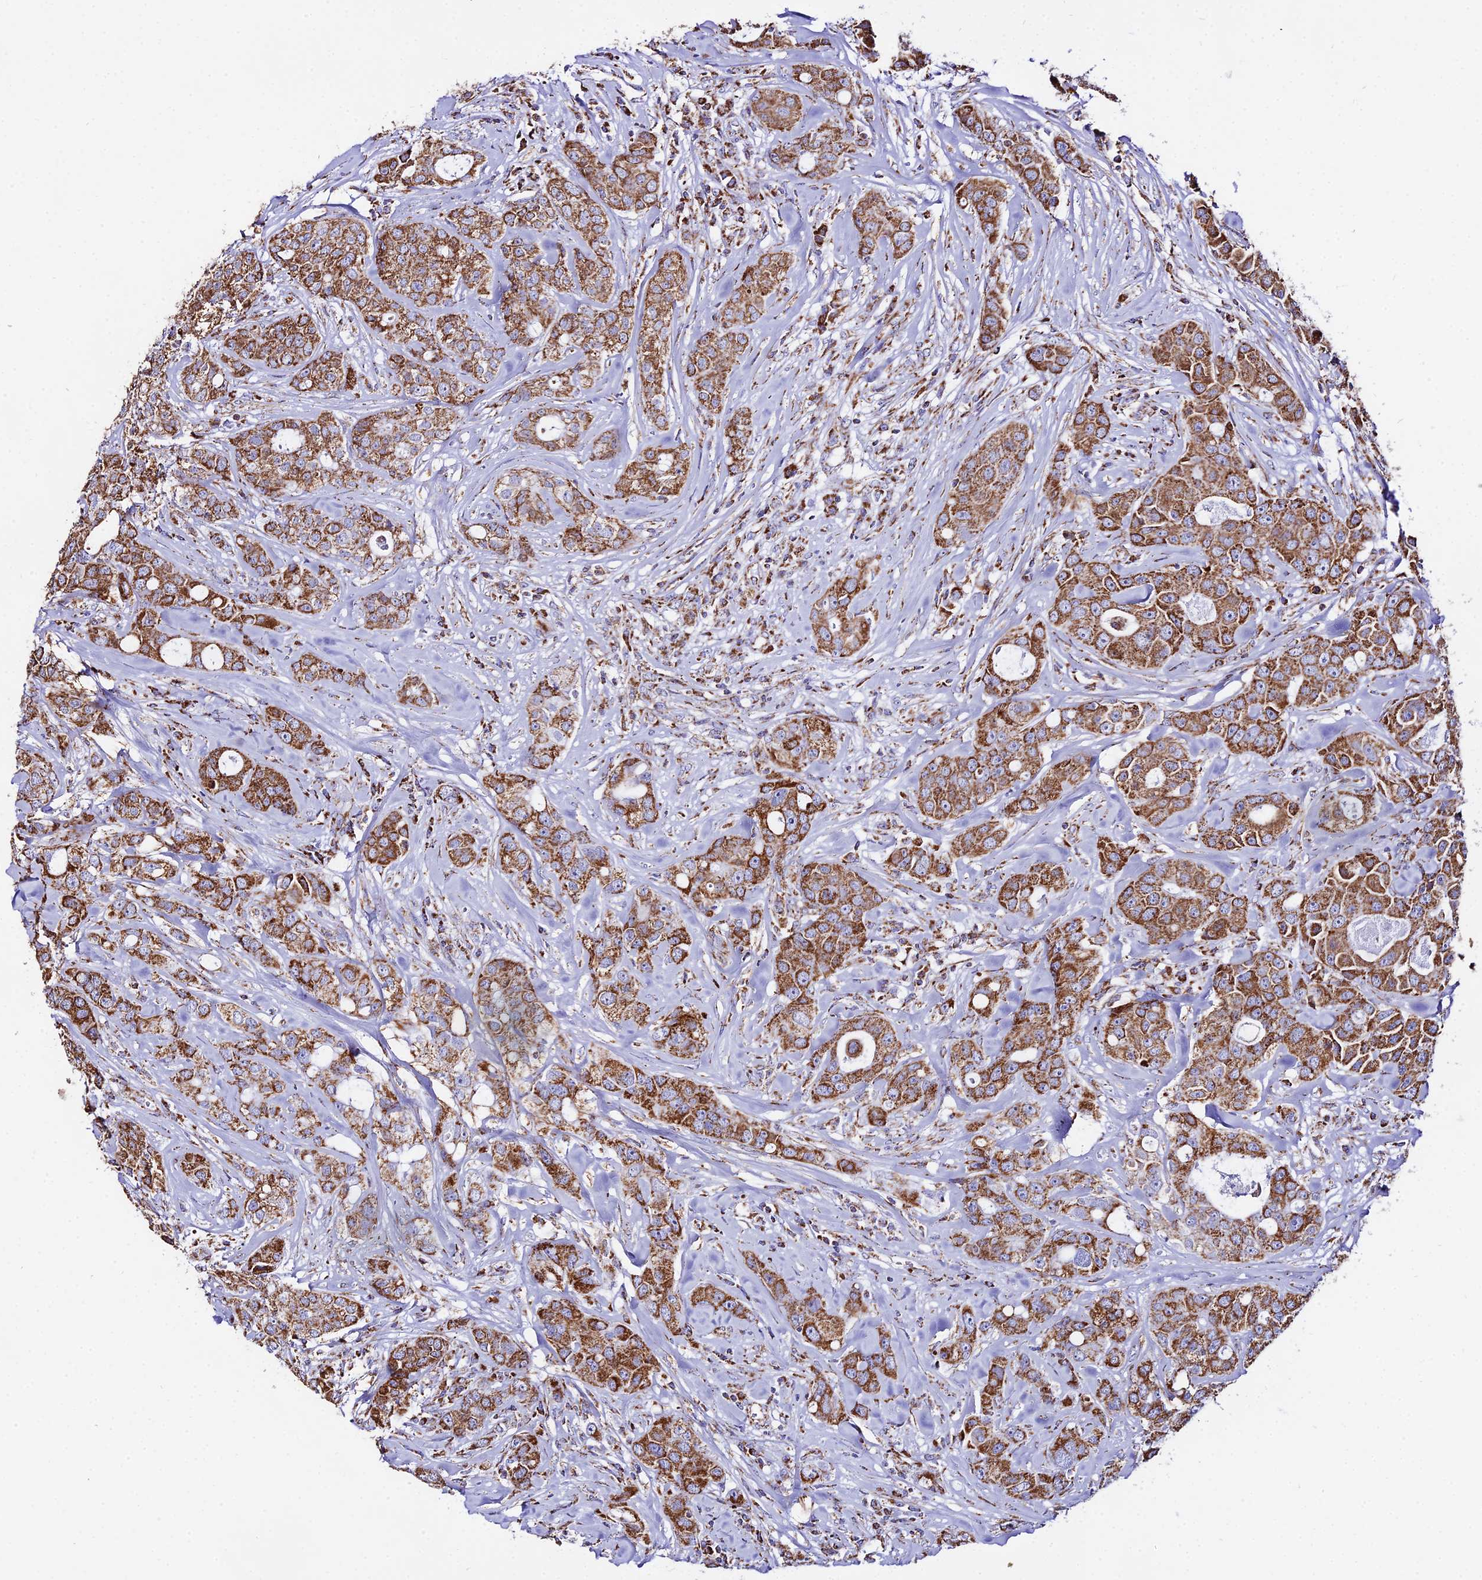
{"staining": {"intensity": "moderate", "quantity": ">75%", "location": "cytoplasmic/membranous"}, "tissue": "breast cancer", "cell_type": "Tumor cells", "image_type": "cancer", "snomed": [{"axis": "morphology", "description": "Duct carcinoma"}, {"axis": "topography", "description": "Breast"}], "caption": "This micrograph shows breast cancer (invasive ductal carcinoma) stained with immunohistochemistry (IHC) to label a protein in brown. The cytoplasmic/membranous of tumor cells show moderate positivity for the protein. Nuclei are counter-stained blue.", "gene": "ATP5PD", "patient": {"sex": "female", "age": 43}}